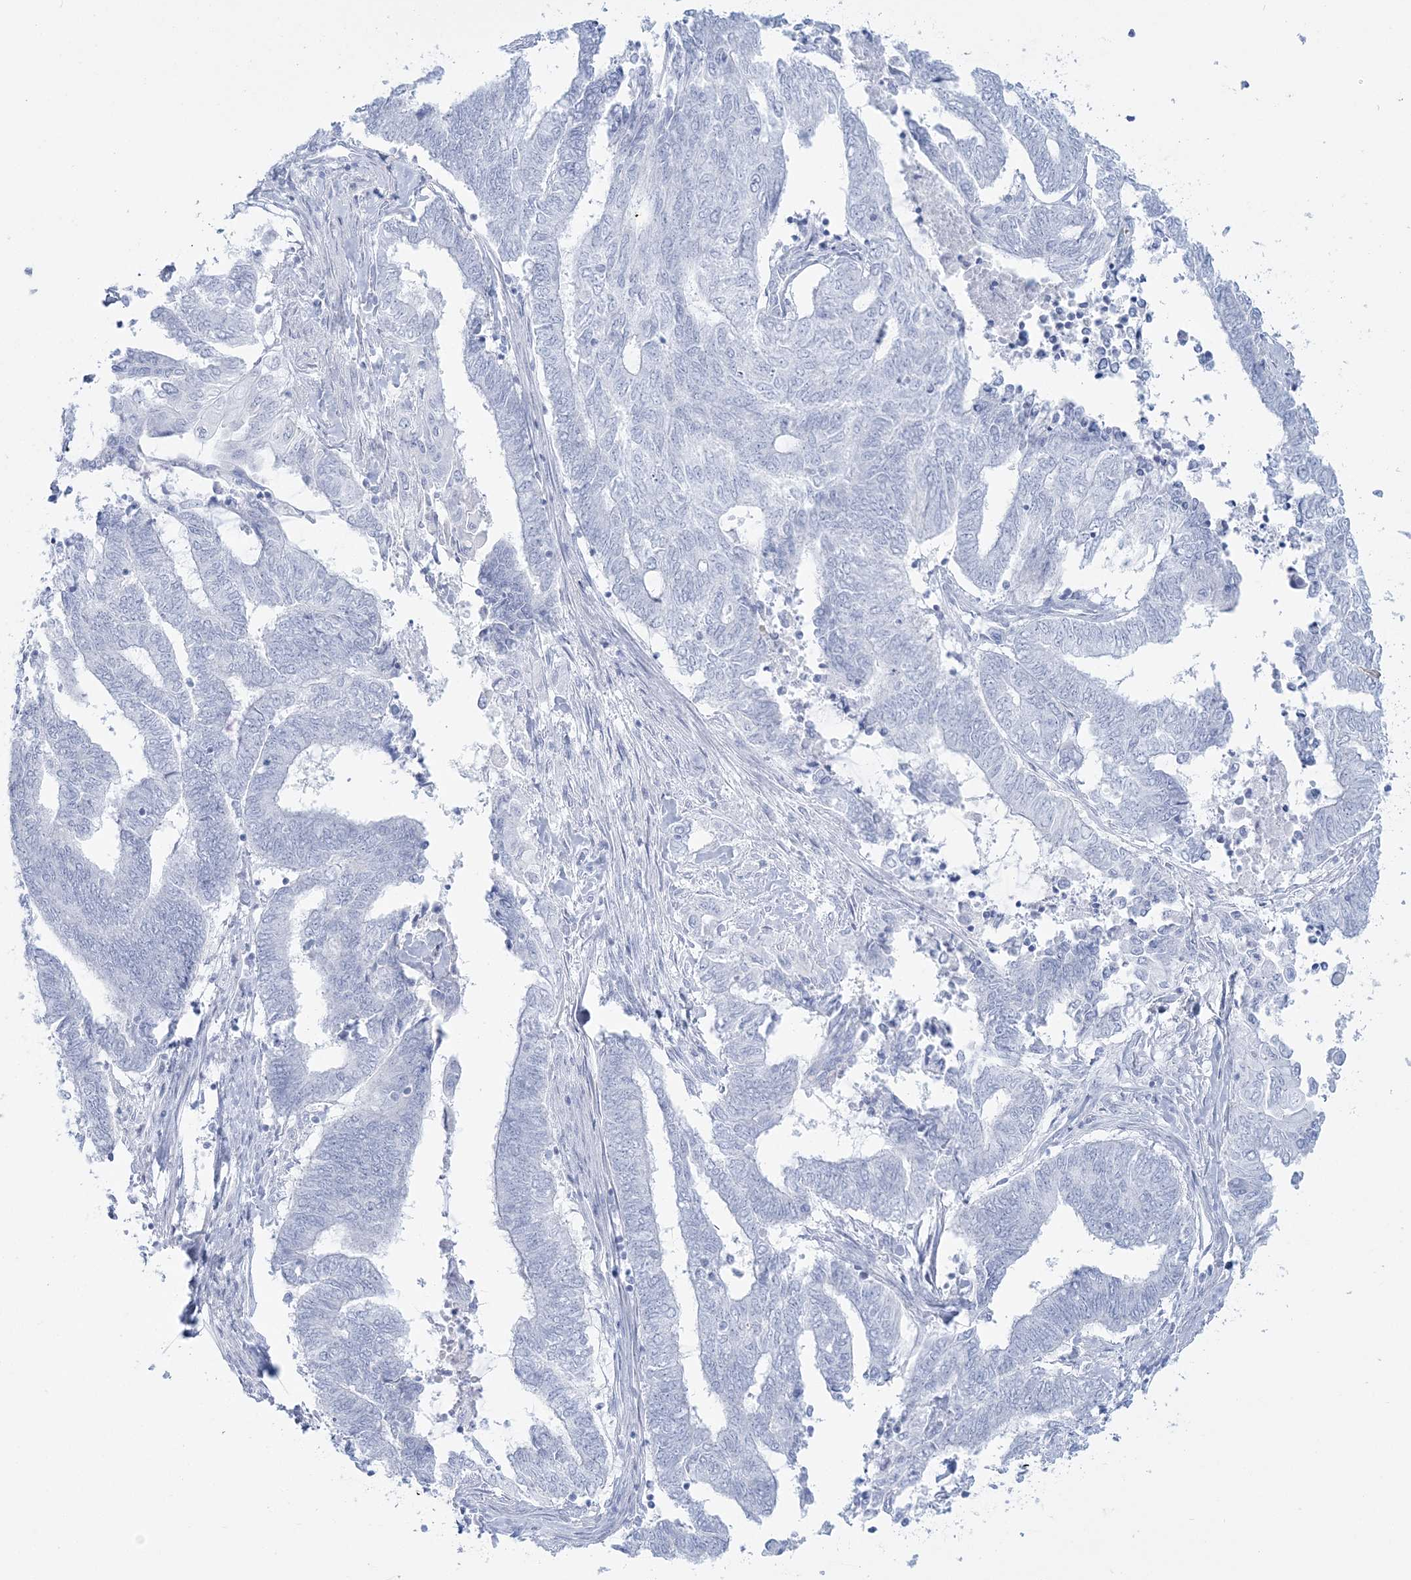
{"staining": {"intensity": "negative", "quantity": "none", "location": "none"}, "tissue": "endometrial cancer", "cell_type": "Tumor cells", "image_type": "cancer", "snomed": [{"axis": "morphology", "description": "Adenocarcinoma, NOS"}, {"axis": "topography", "description": "Uterus"}, {"axis": "topography", "description": "Endometrium"}], "caption": "Immunohistochemical staining of endometrial adenocarcinoma displays no significant staining in tumor cells. Nuclei are stained in blue.", "gene": "ADGB", "patient": {"sex": "female", "age": 70}}